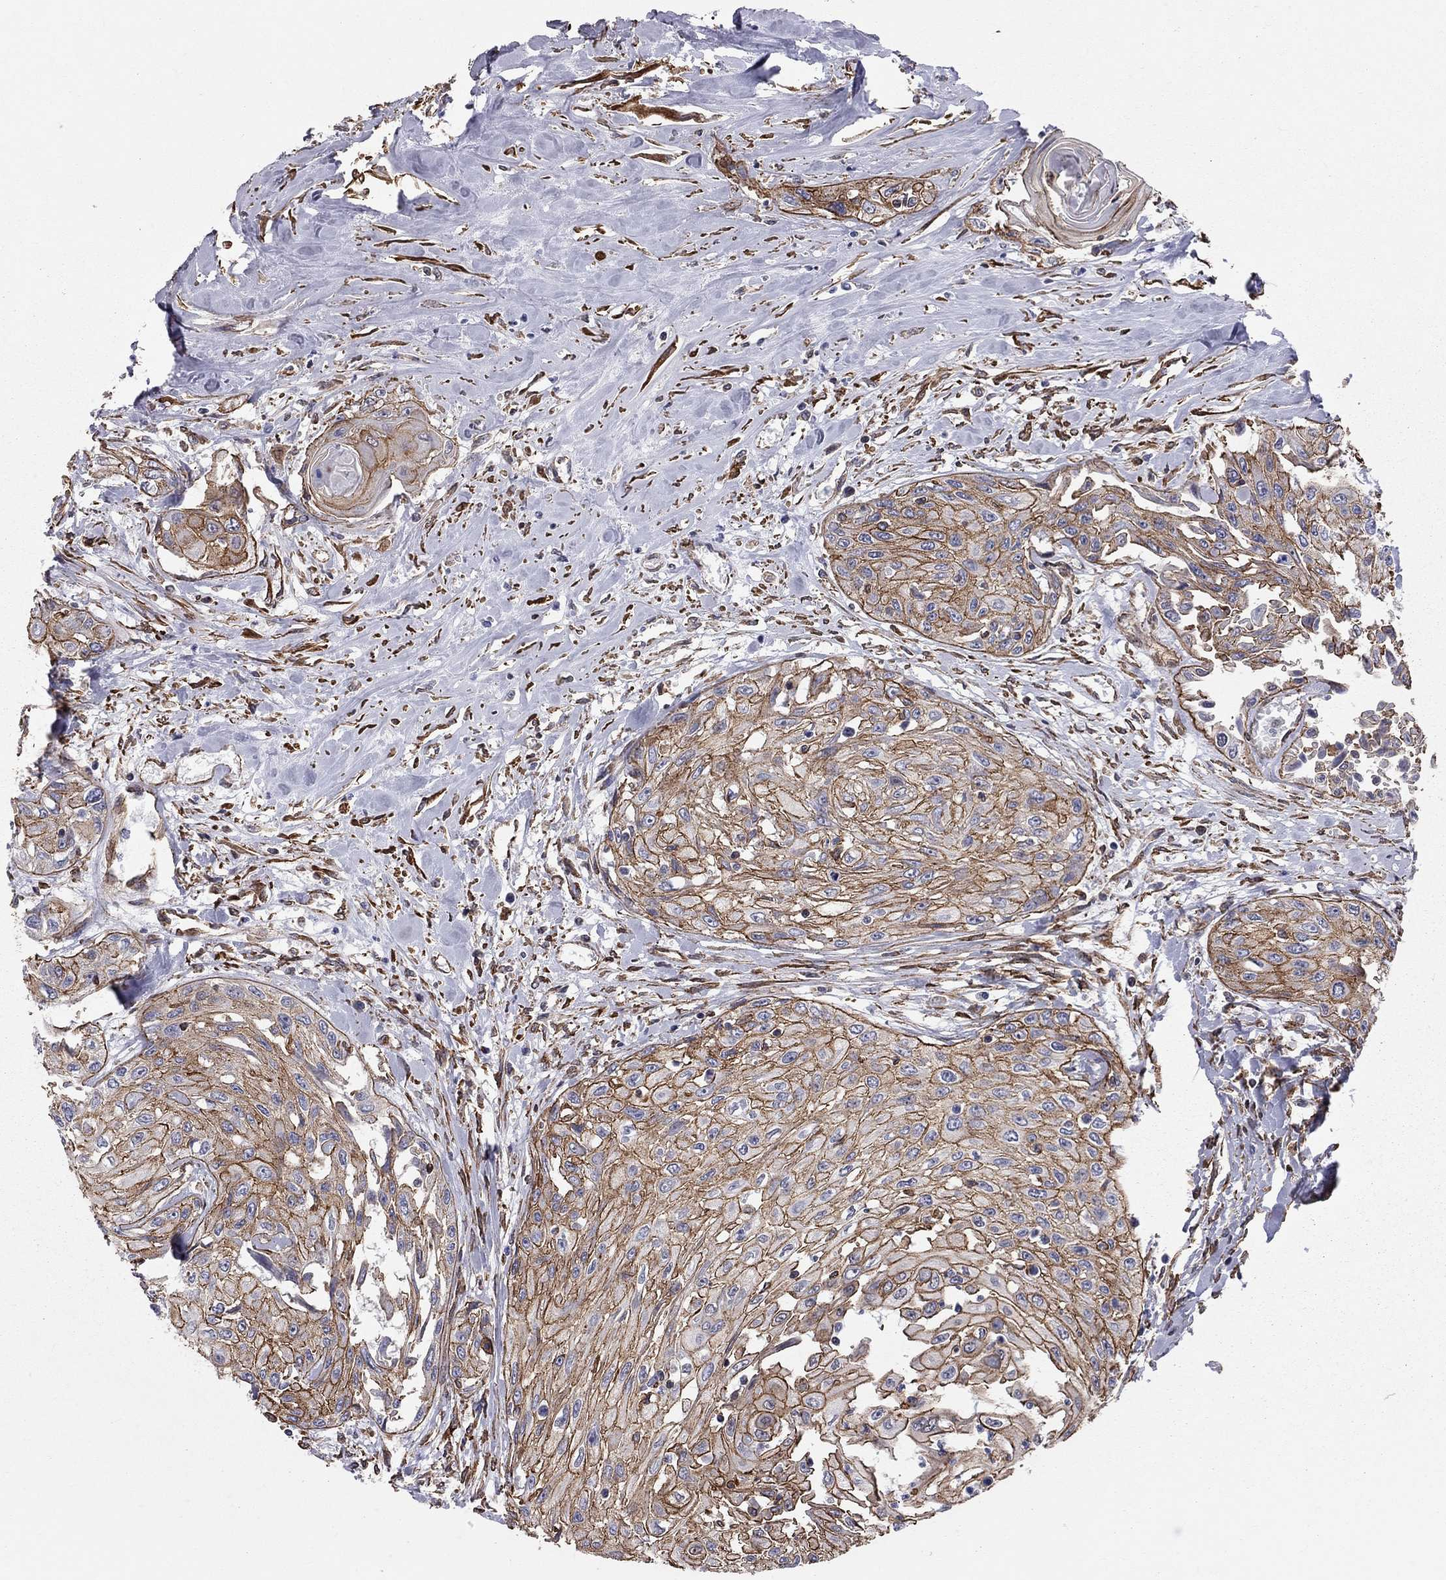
{"staining": {"intensity": "strong", "quantity": ">75%", "location": "cytoplasmic/membranous"}, "tissue": "head and neck cancer", "cell_type": "Tumor cells", "image_type": "cancer", "snomed": [{"axis": "morphology", "description": "Normal tissue, NOS"}, {"axis": "morphology", "description": "Squamous cell carcinoma, NOS"}, {"axis": "topography", "description": "Oral tissue"}, {"axis": "topography", "description": "Peripheral nerve tissue"}, {"axis": "topography", "description": "Head-Neck"}], "caption": "Immunohistochemical staining of human squamous cell carcinoma (head and neck) reveals strong cytoplasmic/membranous protein expression in approximately >75% of tumor cells.", "gene": "BICDL2", "patient": {"sex": "female", "age": 59}}